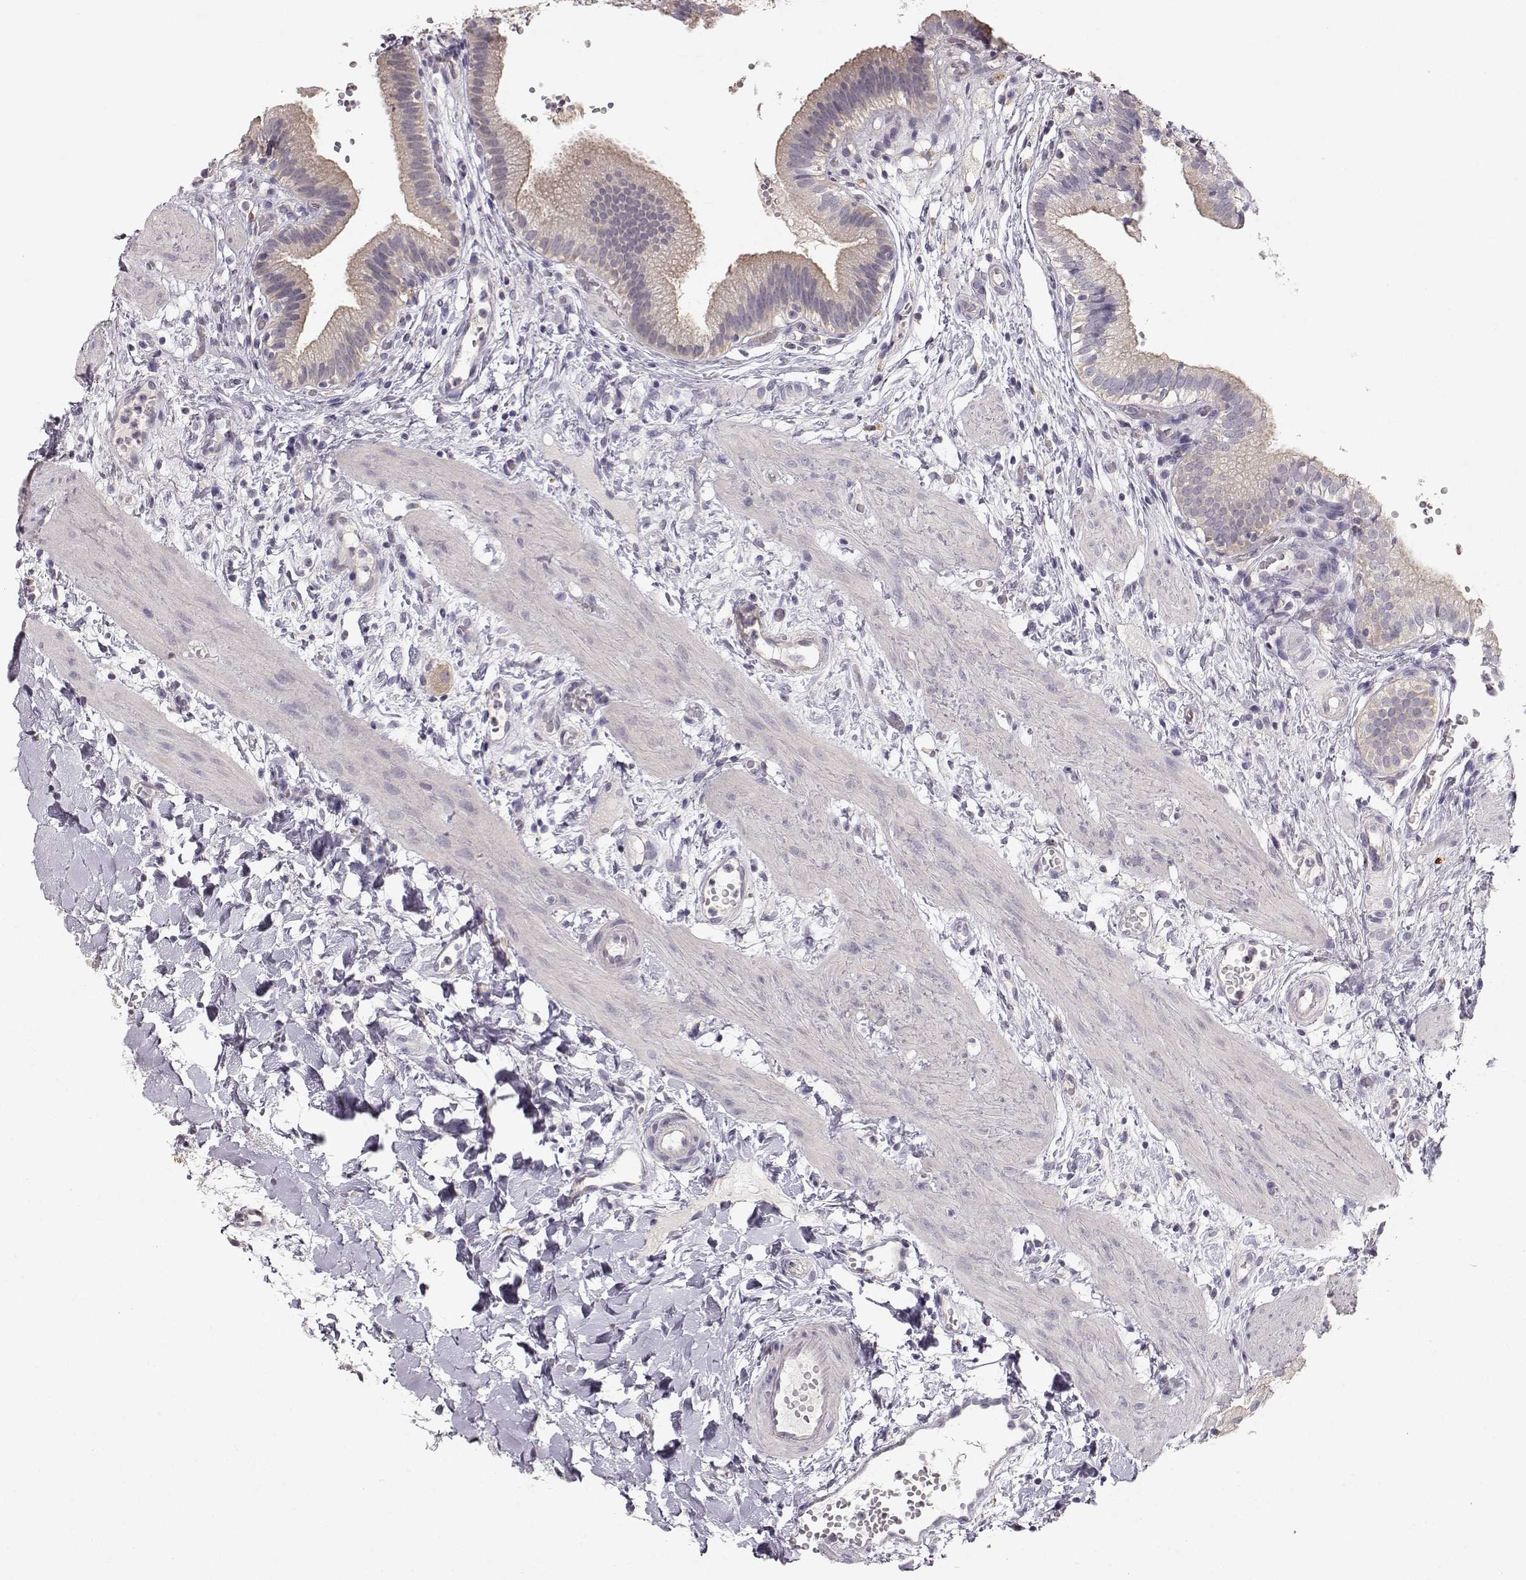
{"staining": {"intensity": "weak", "quantity": ">75%", "location": "cytoplasmic/membranous"}, "tissue": "gallbladder", "cell_type": "Glandular cells", "image_type": "normal", "snomed": [{"axis": "morphology", "description": "Normal tissue, NOS"}, {"axis": "topography", "description": "Gallbladder"}], "caption": "Gallbladder stained with immunohistochemistry displays weak cytoplasmic/membranous staining in about >75% of glandular cells. The staining is performed using DAB (3,3'-diaminobenzidine) brown chromogen to label protein expression. The nuclei are counter-stained blue using hematoxylin.", "gene": "ARHGAP8", "patient": {"sex": "female", "age": 24}}